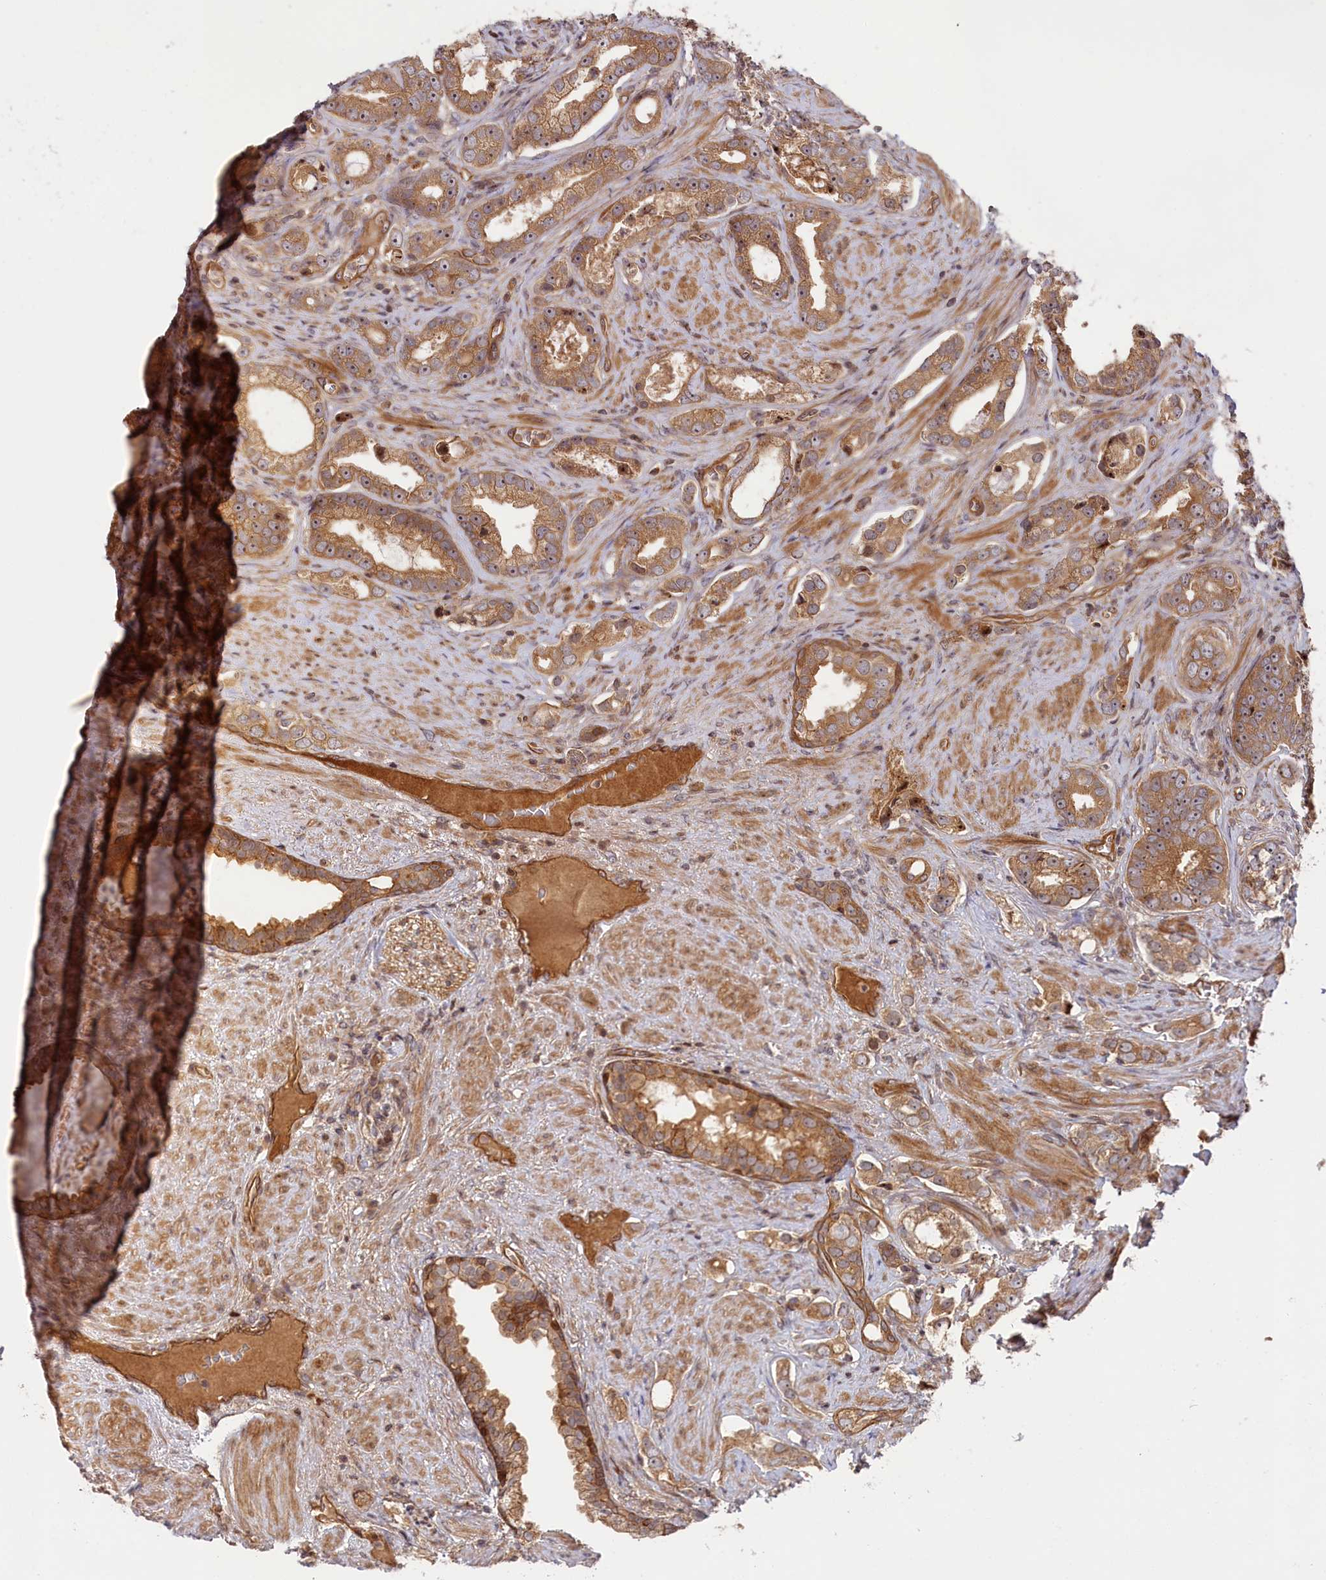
{"staining": {"intensity": "moderate", "quantity": ">75%", "location": "cytoplasmic/membranous,nuclear"}, "tissue": "prostate cancer", "cell_type": "Tumor cells", "image_type": "cancer", "snomed": [{"axis": "morphology", "description": "Adenocarcinoma, High grade"}, {"axis": "topography", "description": "Prostate"}], "caption": "IHC of adenocarcinoma (high-grade) (prostate) shows medium levels of moderate cytoplasmic/membranous and nuclear staining in about >75% of tumor cells.", "gene": "CEP44", "patient": {"sex": "male", "age": 67}}